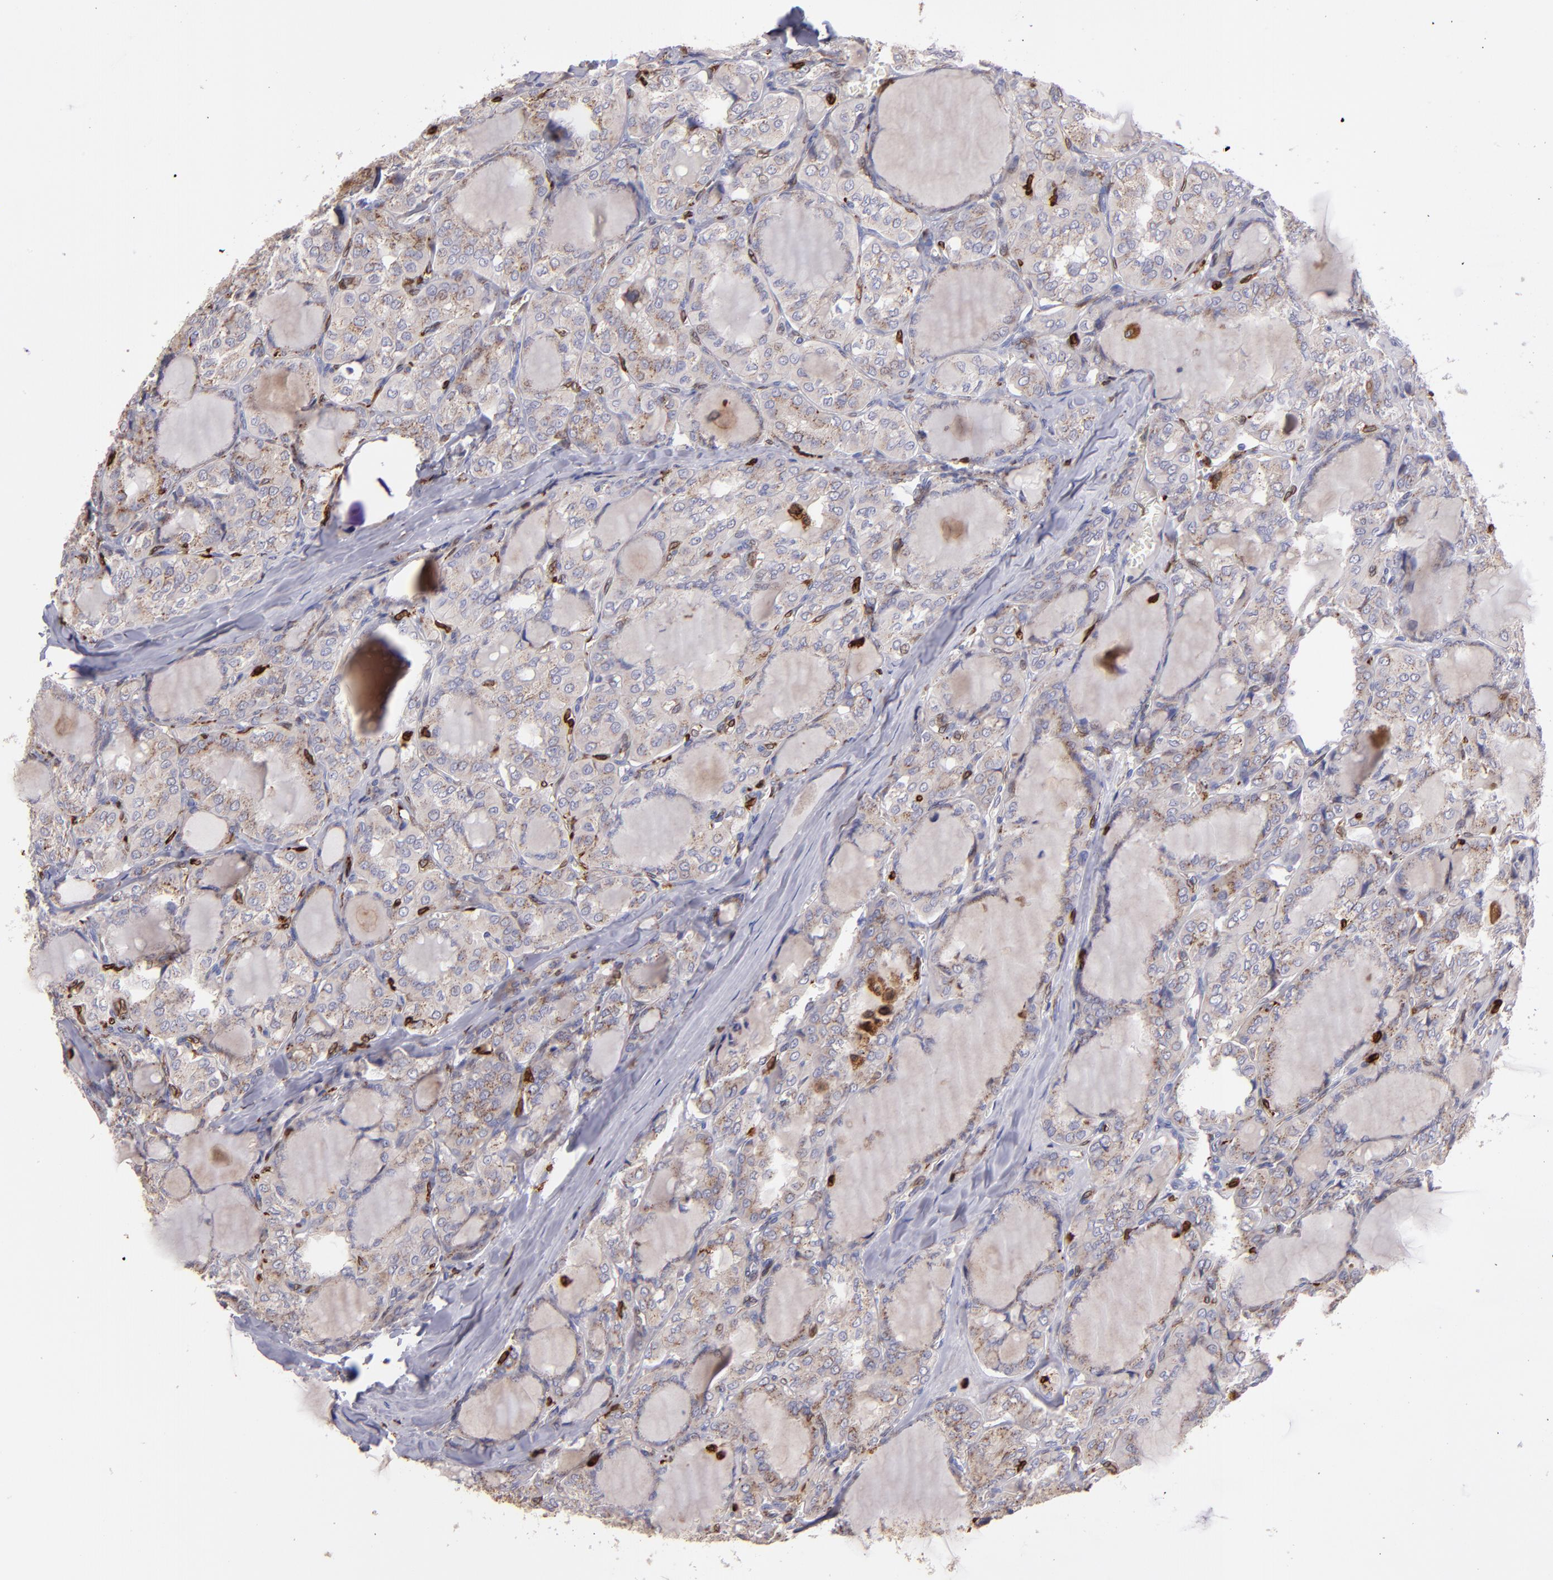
{"staining": {"intensity": "weak", "quantity": ">75%", "location": "cytoplasmic/membranous"}, "tissue": "thyroid cancer", "cell_type": "Tumor cells", "image_type": "cancer", "snomed": [{"axis": "morphology", "description": "Papillary adenocarcinoma, NOS"}, {"axis": "topography", "description": "Thyroid gland"}], "caption": "Immunohistochemistry (IHC) (DAB) staining of thyroid cancer (papillary adenocarcinoma) displays weak cytoplasmic/membranous protein expression in approximately >75% of tumor cells. Nuclei are stained in blue.", "gene": "PTGS1", "patient": {"sex": "male", "age": 20}}